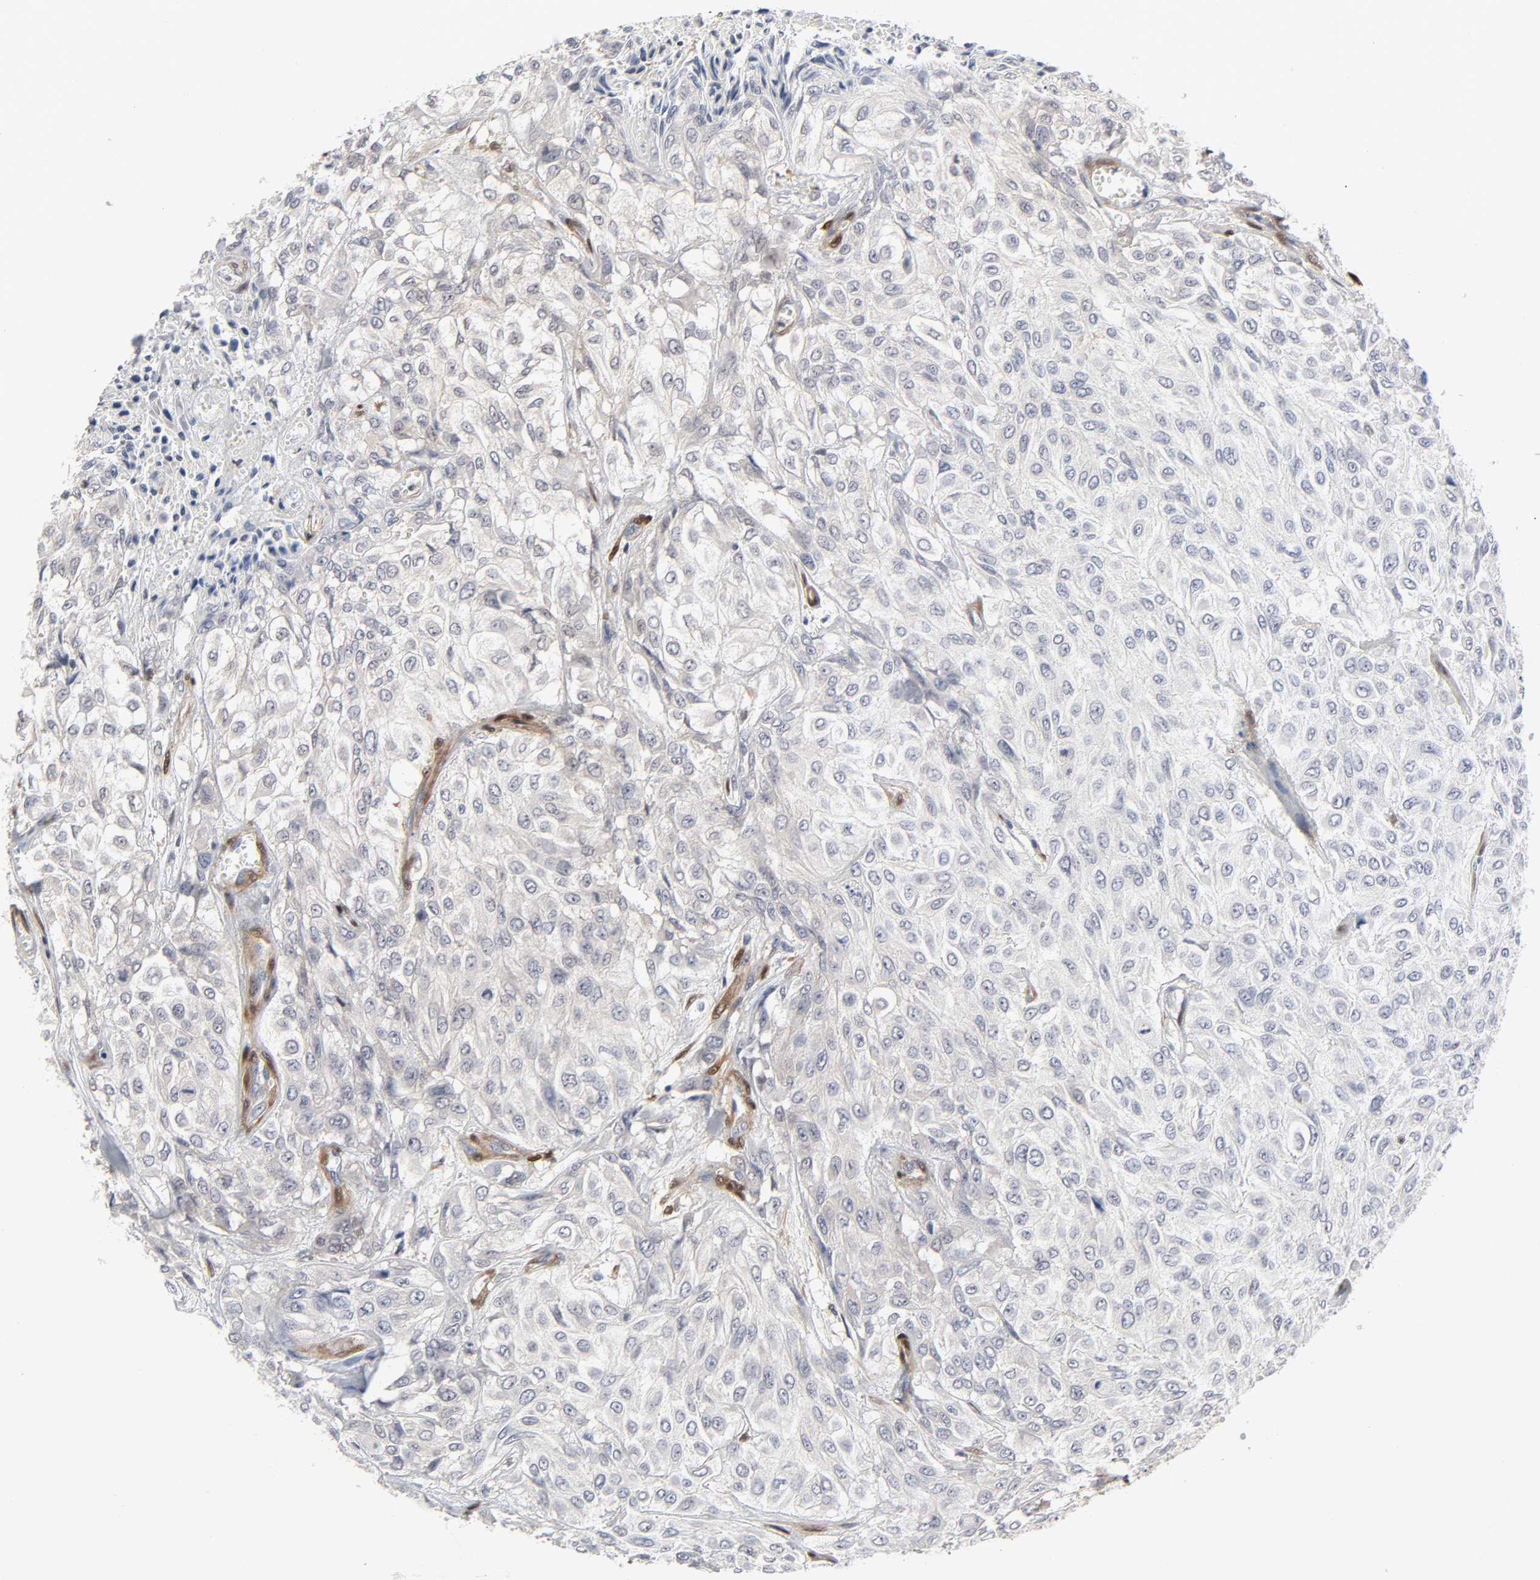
{"staining": {"intensity": "weak", "quantity": ">75%", "location": "cytoplasmic/membranous"}, "tissue": "urothelial cancer", "cell_type": "Tumor cells", "image_type": "cancer", "snomed": [{"axis": "morphology", "description": "Urothelial carcinoma, High grade"}, {"axis": "topography", "description": "Urinary bladder"}], "caption": "Weak cytoplasmic/membranous protein staining is seen in about >75% of tumor cells in urothelial cancer.", "gene": "PTEN", "patient": {"sex": "male", "age": 57}}